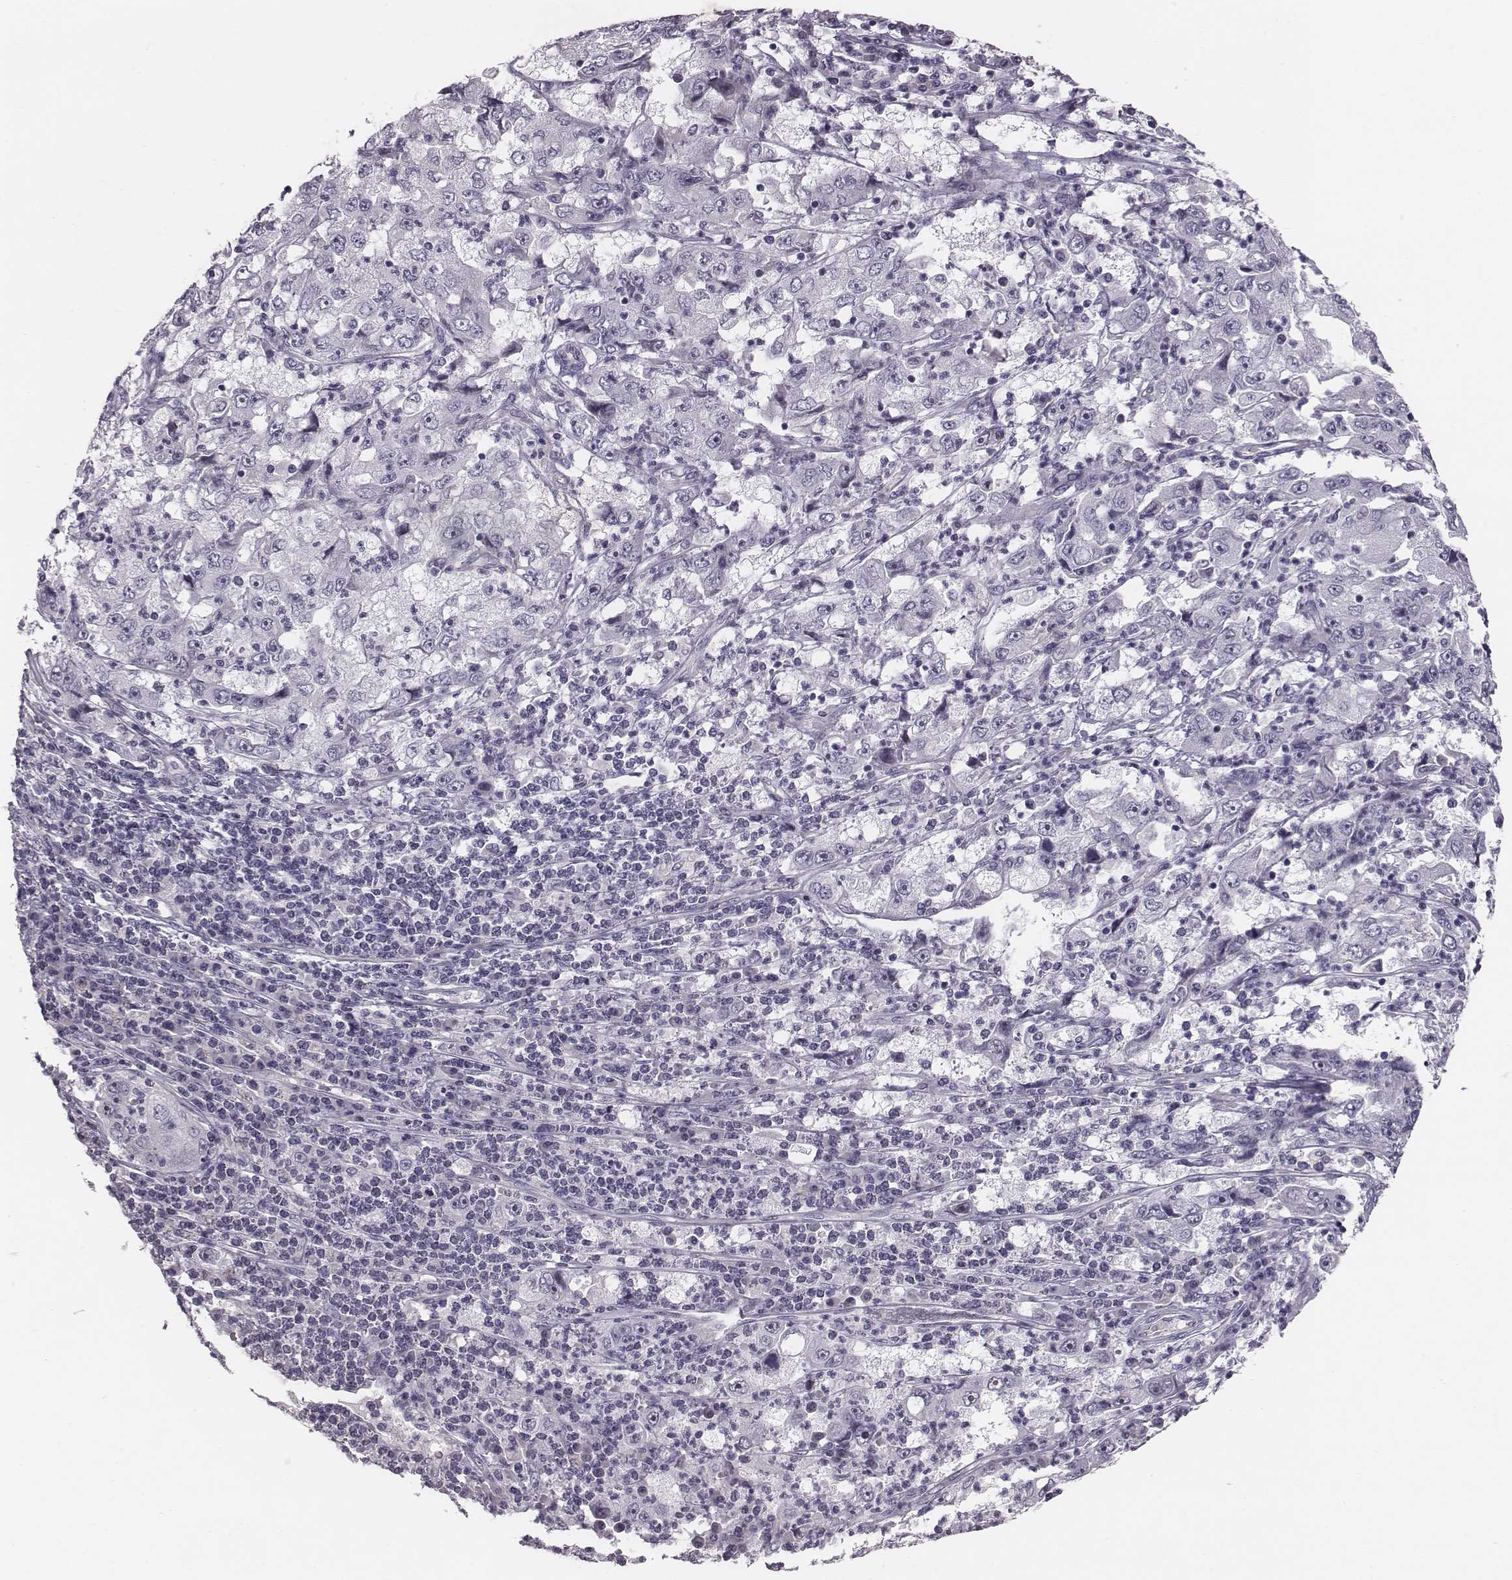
{"staining": {"intensity": "negative", "quantity": "none", "location": "none"}, "tissue": "cervical cancer", "cell_type": "Tumor cells", "image_type": "cancer", "snomed": [{"axis": "morphology", "description": "Squamous cell carcinoma, NOS"}, {"axis": "topography", "description": "Cervix"}], "caption": "This is an IHC histopathology image of cervical squamous cell carcinoma. There is no expression in tumor cells.", "gene": "CACNG4", "patient": {"sex": "female", "age": 36}}